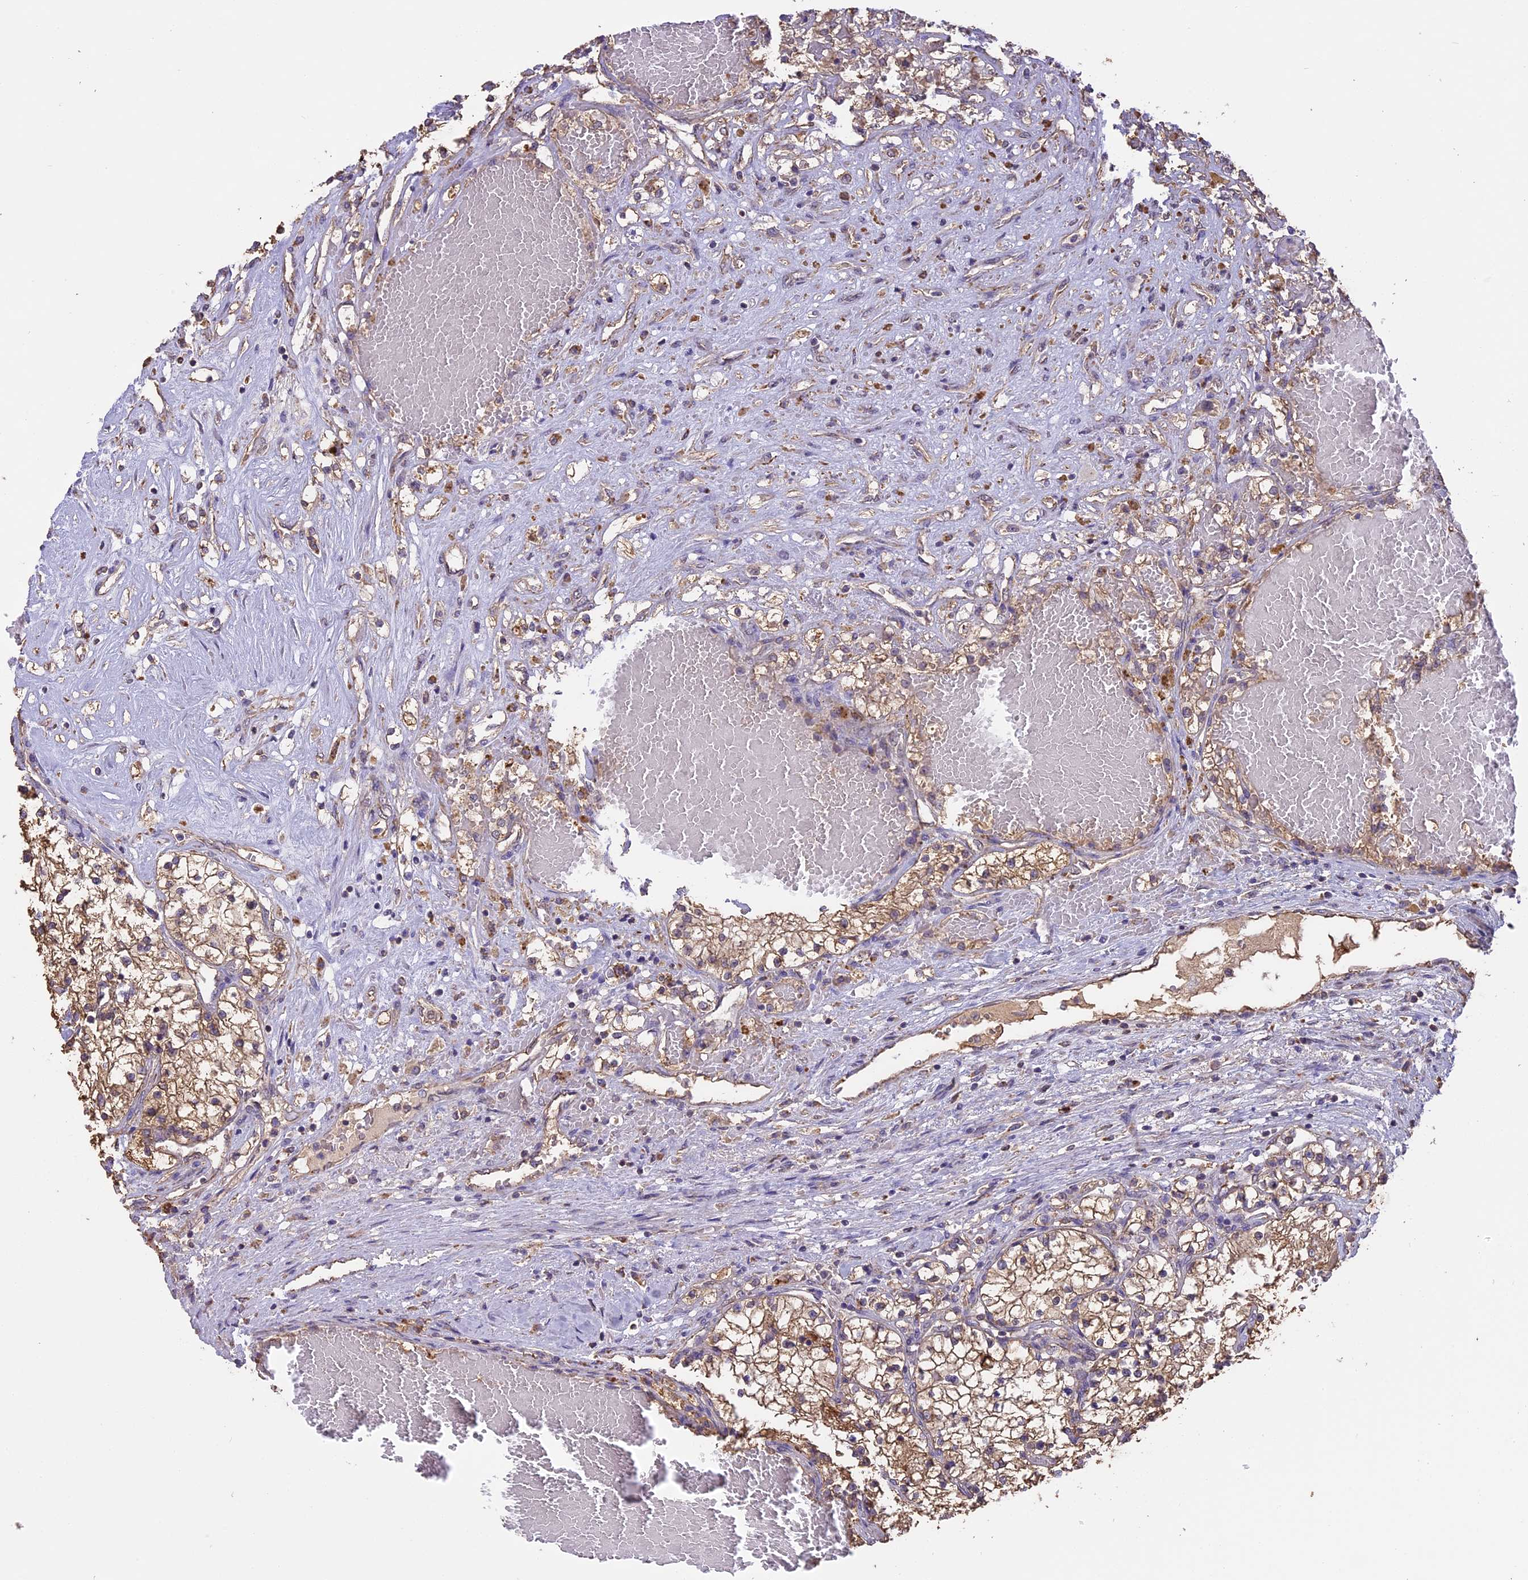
{"staining": {"intensity": "moderate", "quantity": ">75%", "location": "cytoplasmic/membranous"}, "tissue": "renal cancer", "cell_type": "Tumor cells", "image_type": "cancer", "snomed": [{"axis": "morphology", "description": "Normal tissue, NOS"}, {"axis": "morphology", "description": "Adenocarcinoma, NOS"}, {"axis": "topography", "description": "Kidney"}], "caption": "Moderate cytoplasmic/membranous positivity is seen in approximately >75% of tumor cells in renal cancer (adenocarcinoma).", "gene": "ARHGAP19", "patient": {"sex": "male", "age": 68}}